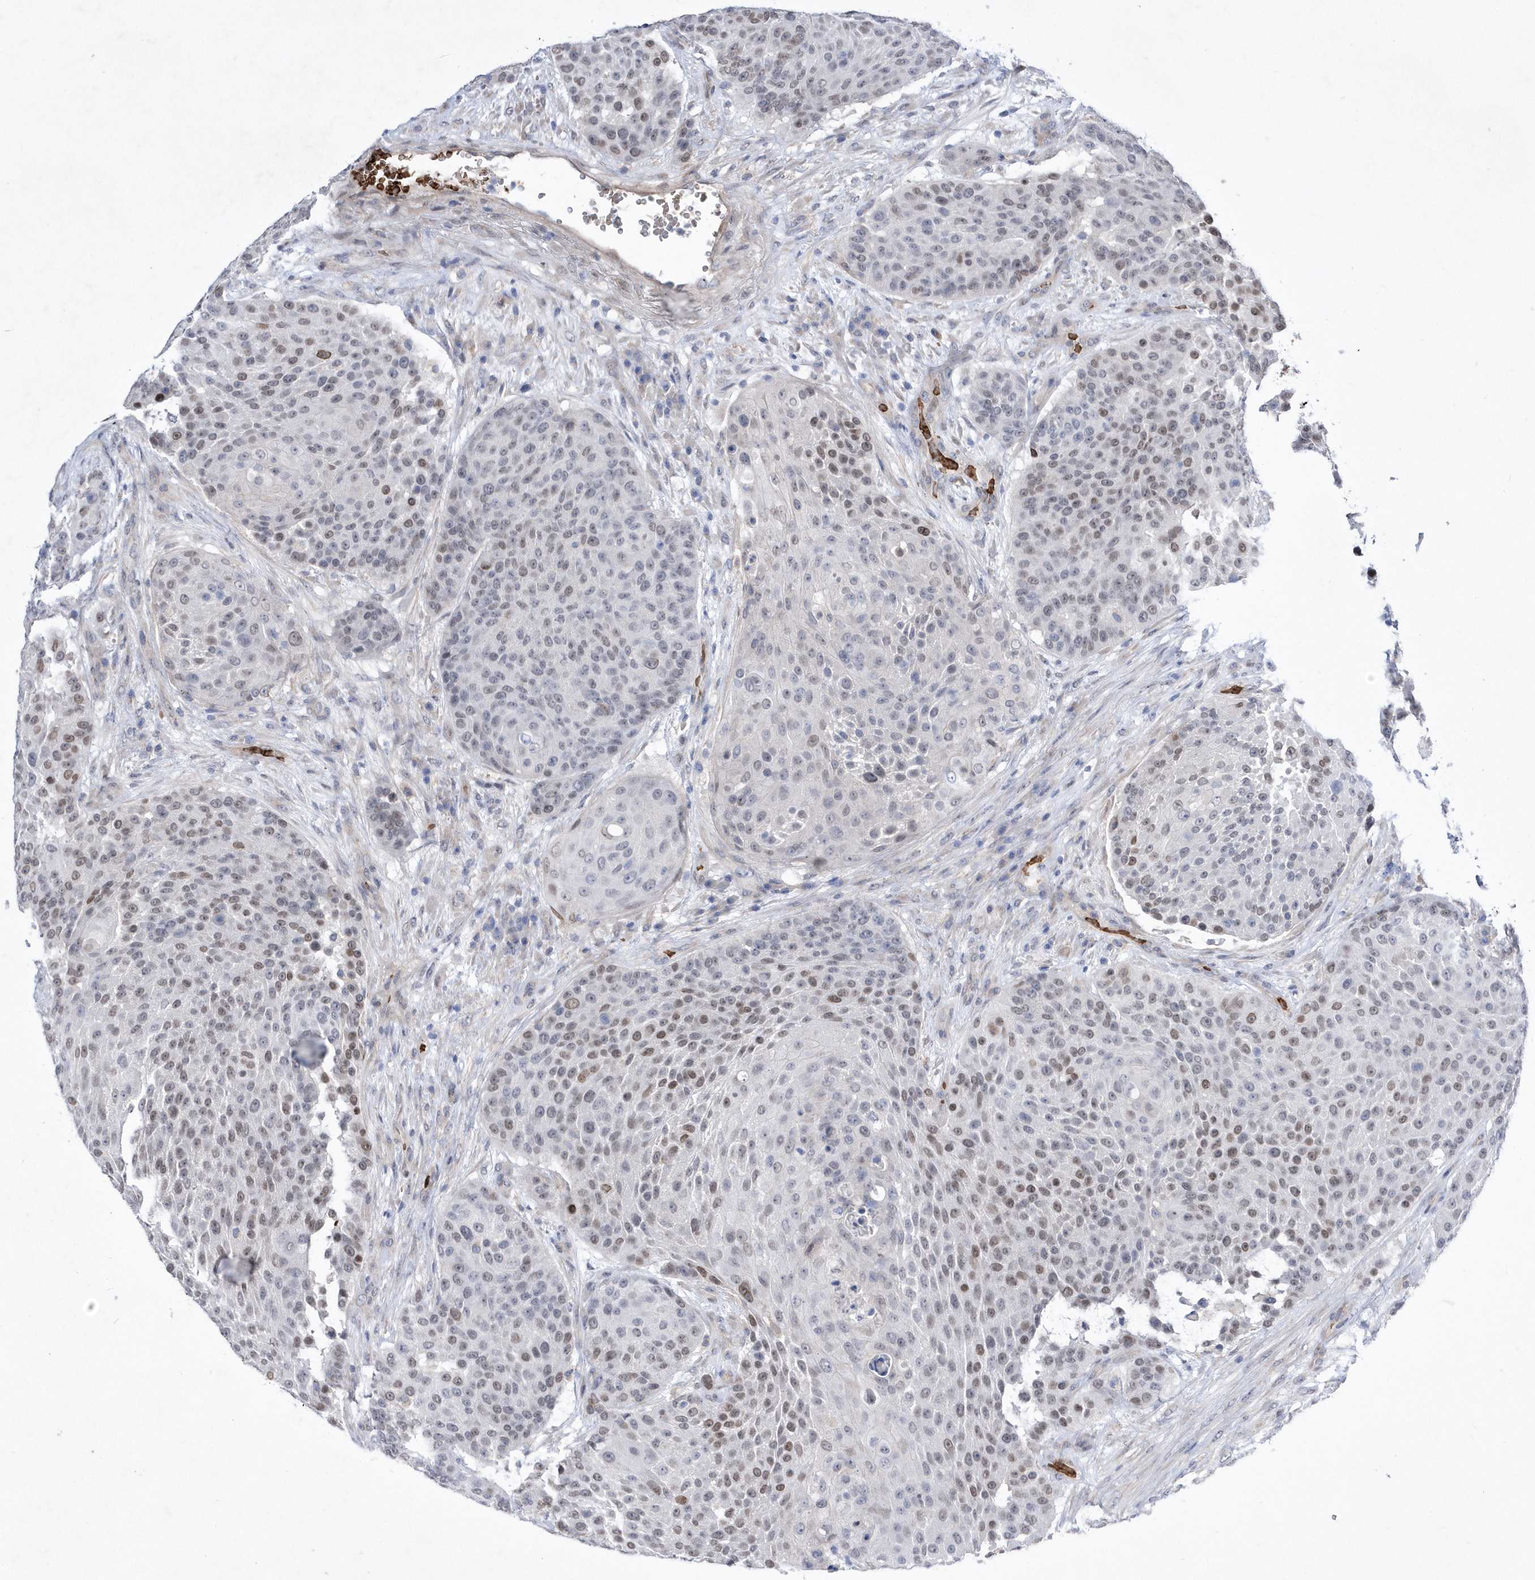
{"staining": {"intensity": "moderate", "quantity": "25%-75%", "location": "nuclear"}, "tissue": "urothelial cancer", "cell_type": "Tumor cells", "image_type": "cancer", "snomed": [{"axis": "morphology", "description": "Urothelial carcinoma, High grade"}, {"axis": "topography", "description": "Urinary bladder"}], "caption": "Immunohistochemistry (IHC) staining of high-grade urothelial carcinoma, which displays medium levels of moderate nuclear positivity in approximately 25%-75% of tumor cells indicating moderate nuclear protein staining. The staining was performed using DAB (brown) for protein detection and nuclei were counterstained in hematoxylin (blue).", "gene": "ZNF875", "patient": {"sex": "female", "age": 63}}